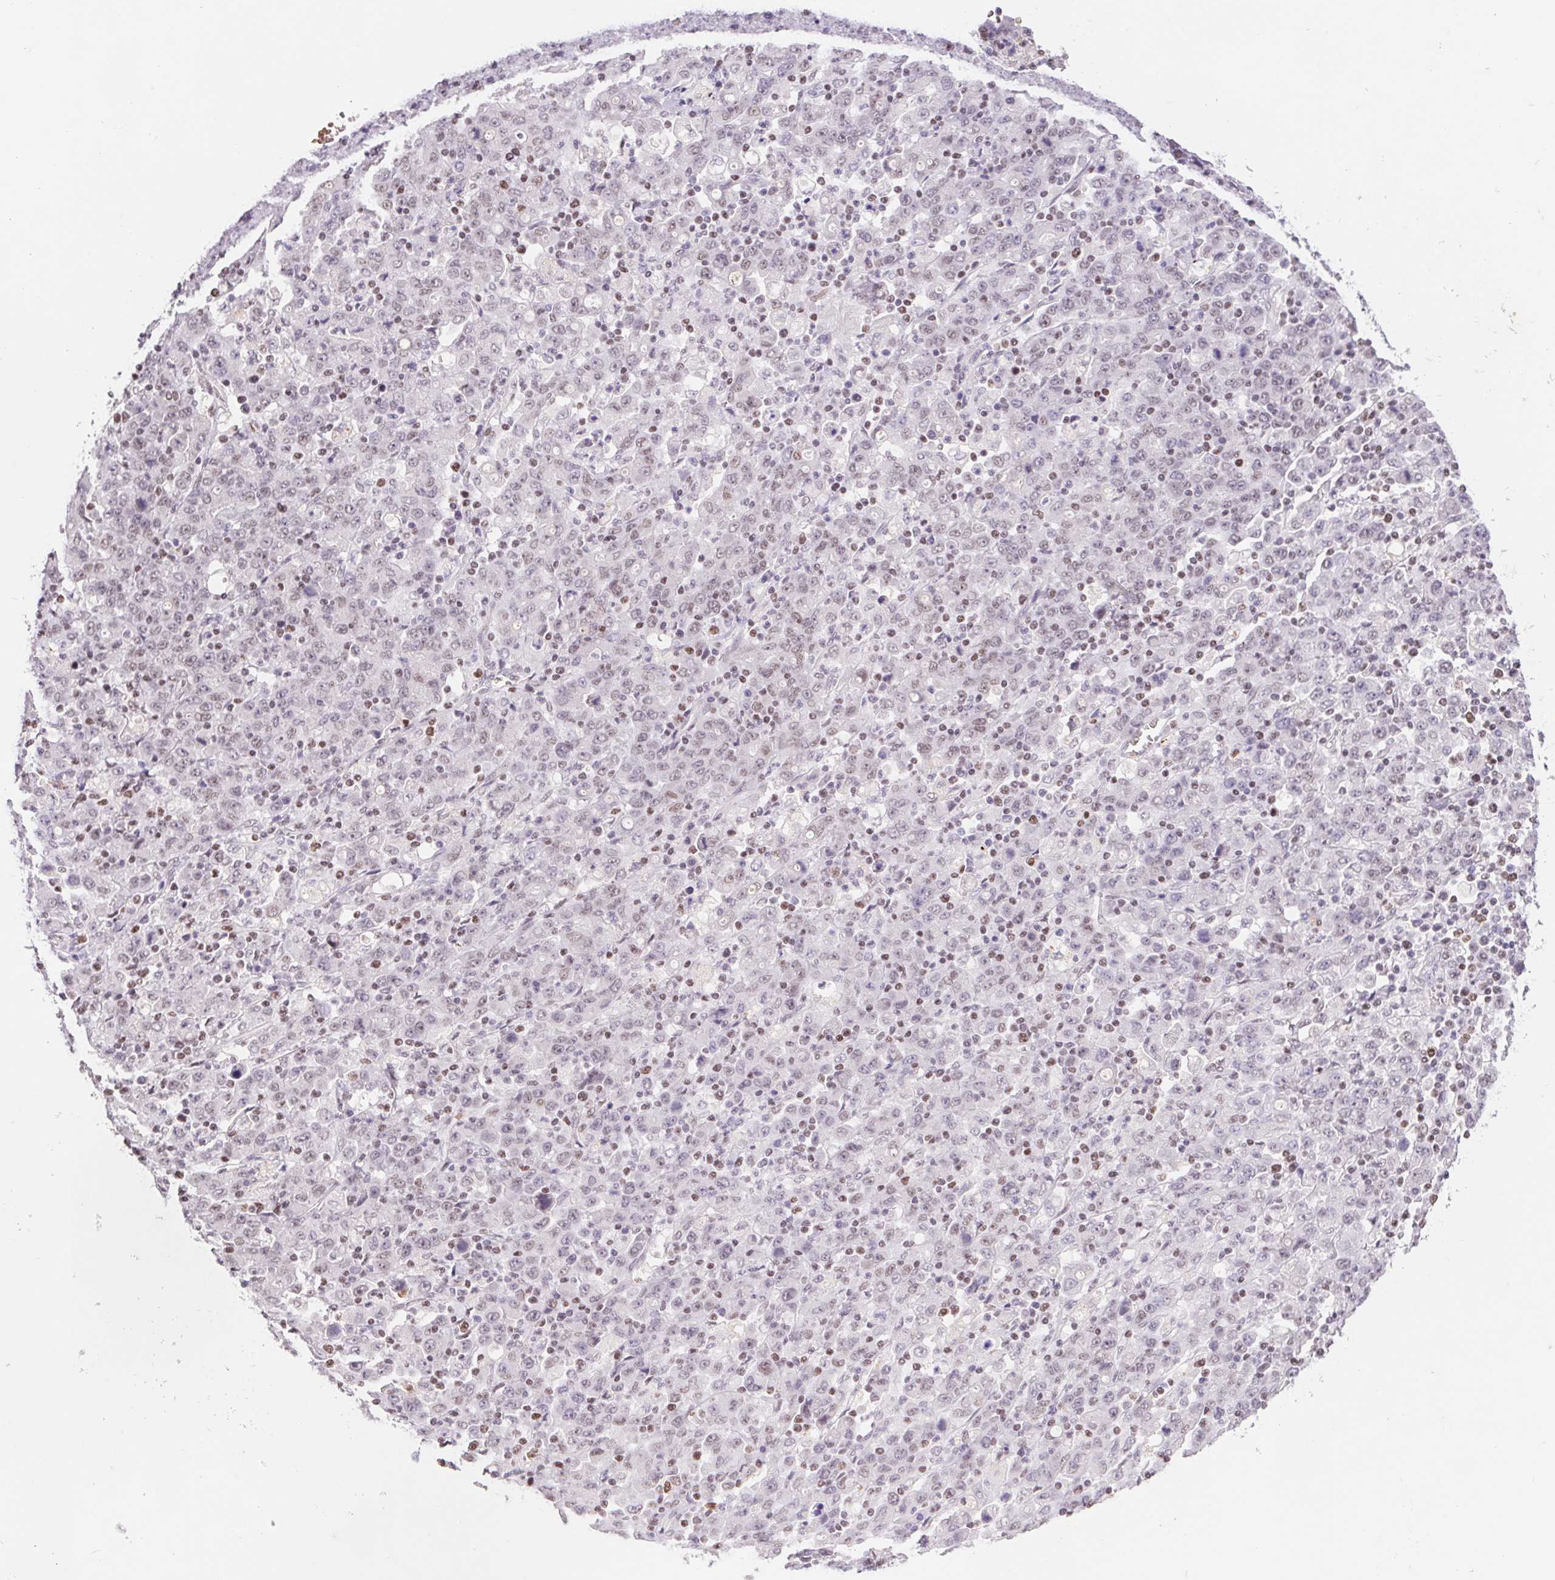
{"staining": {"intensity": "negative", "quantity": "none", "location": "none"}, "tissue": "stomach cancer", "cell_type": "Tumor cells", "image_type": "cancer", "snomed": [{"axis": "morphology", "description": "Adenocarcinoma, NOS"}, {"axis": "topography", "description": "Stomach, upper"}], "caption": "This is an IHC image of human stomach adenocarcinoma. There is no staining in tumor cells.", "gene": "TRERF1", "patient": {"sex": "male", "age": 69}}